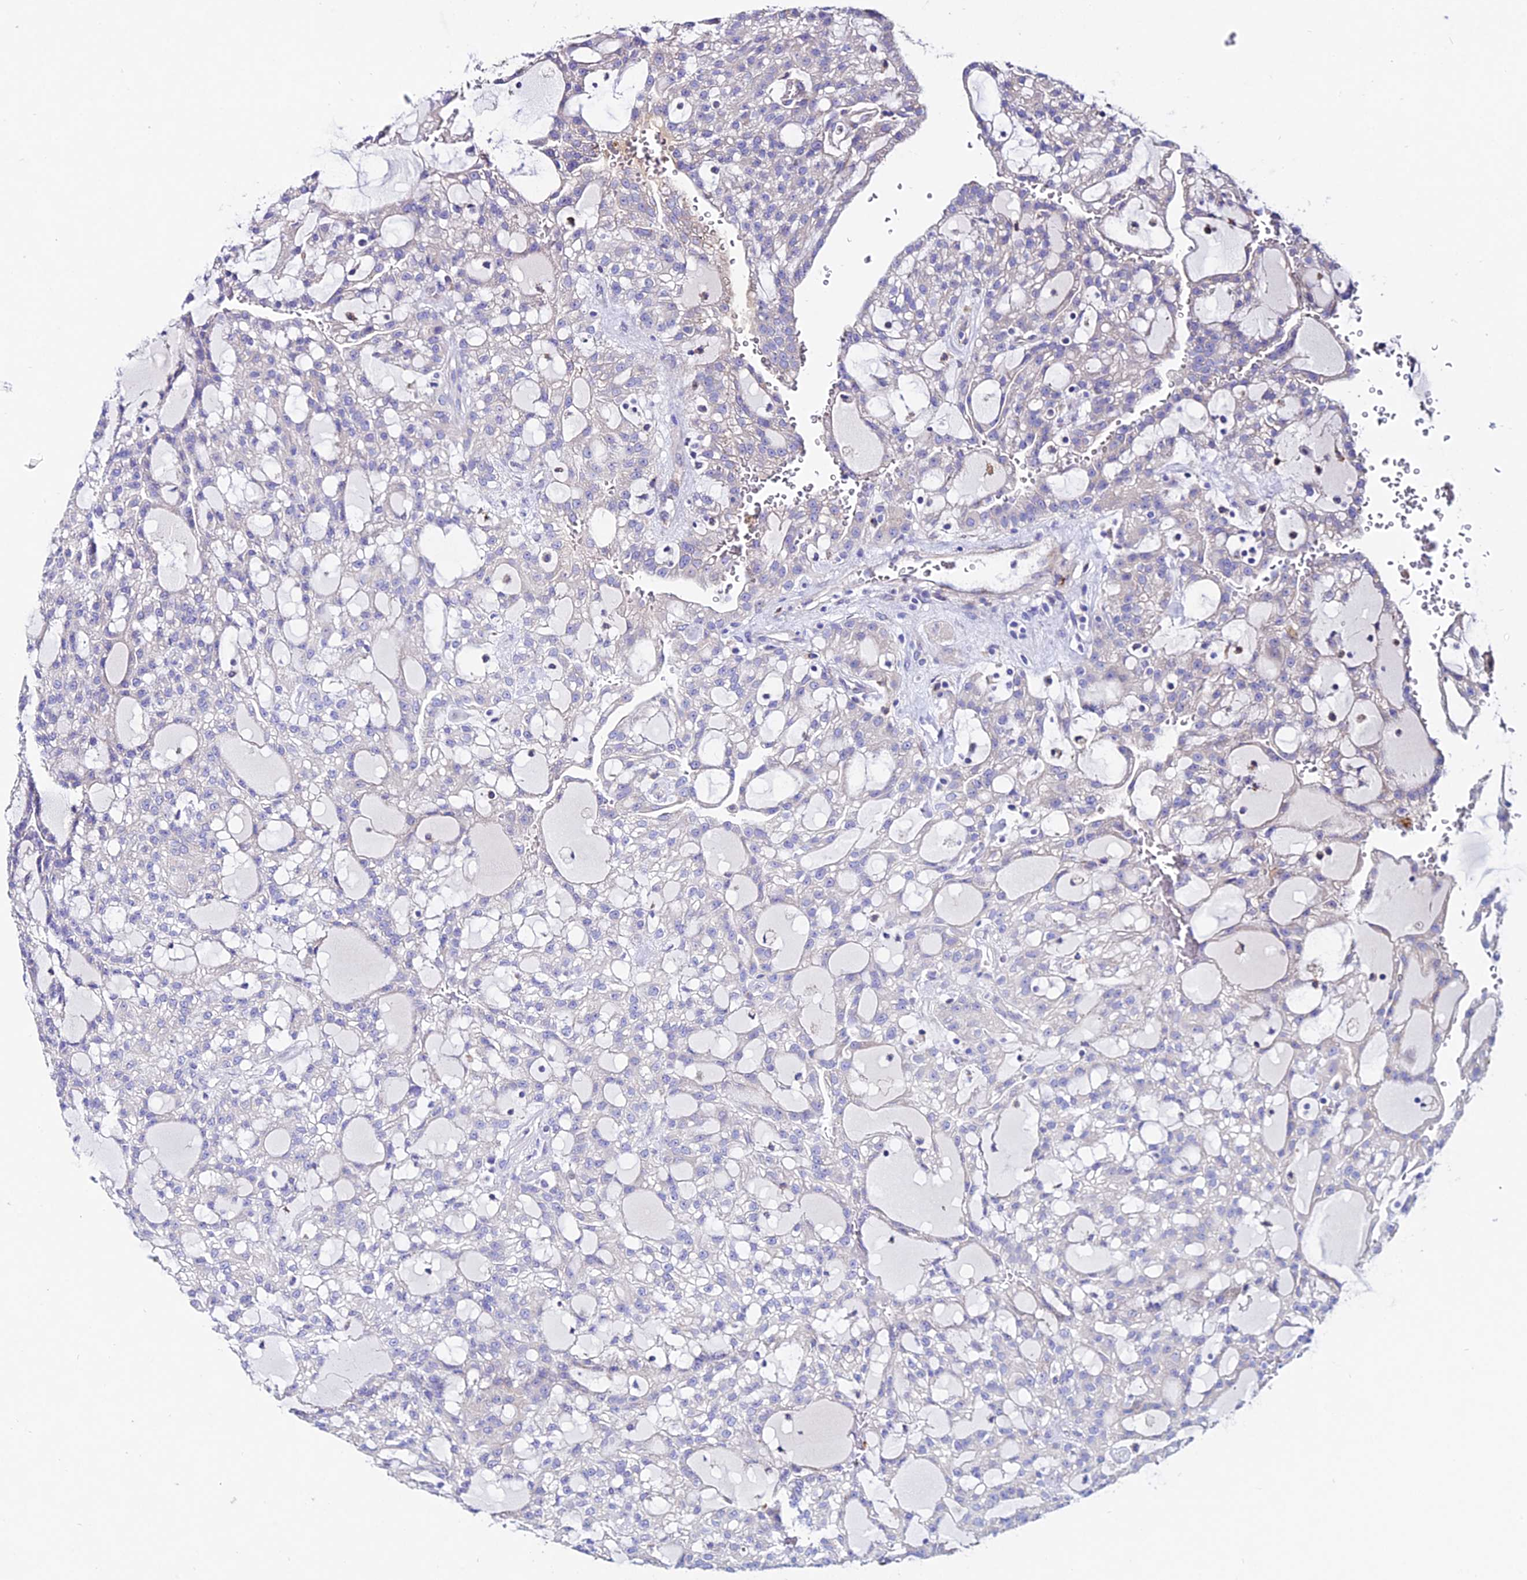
{"staining": {"intensity": "negative", "quantity": "none", "location": "none"}, "tissue": "renal cancer", "cell_type": "Tumor cells", "image_type": "cancer", "snomed": [{"axis": "morphology", "description": "Adenocarcinoma, NOS"}, {"axis": "topography", "description": "Kidney"}], "caption": "The image displays no significant staining in tumor cells of renal cancer.", "gene": "OR51Q1", "patient": {"sex": "male", "age": 63}}